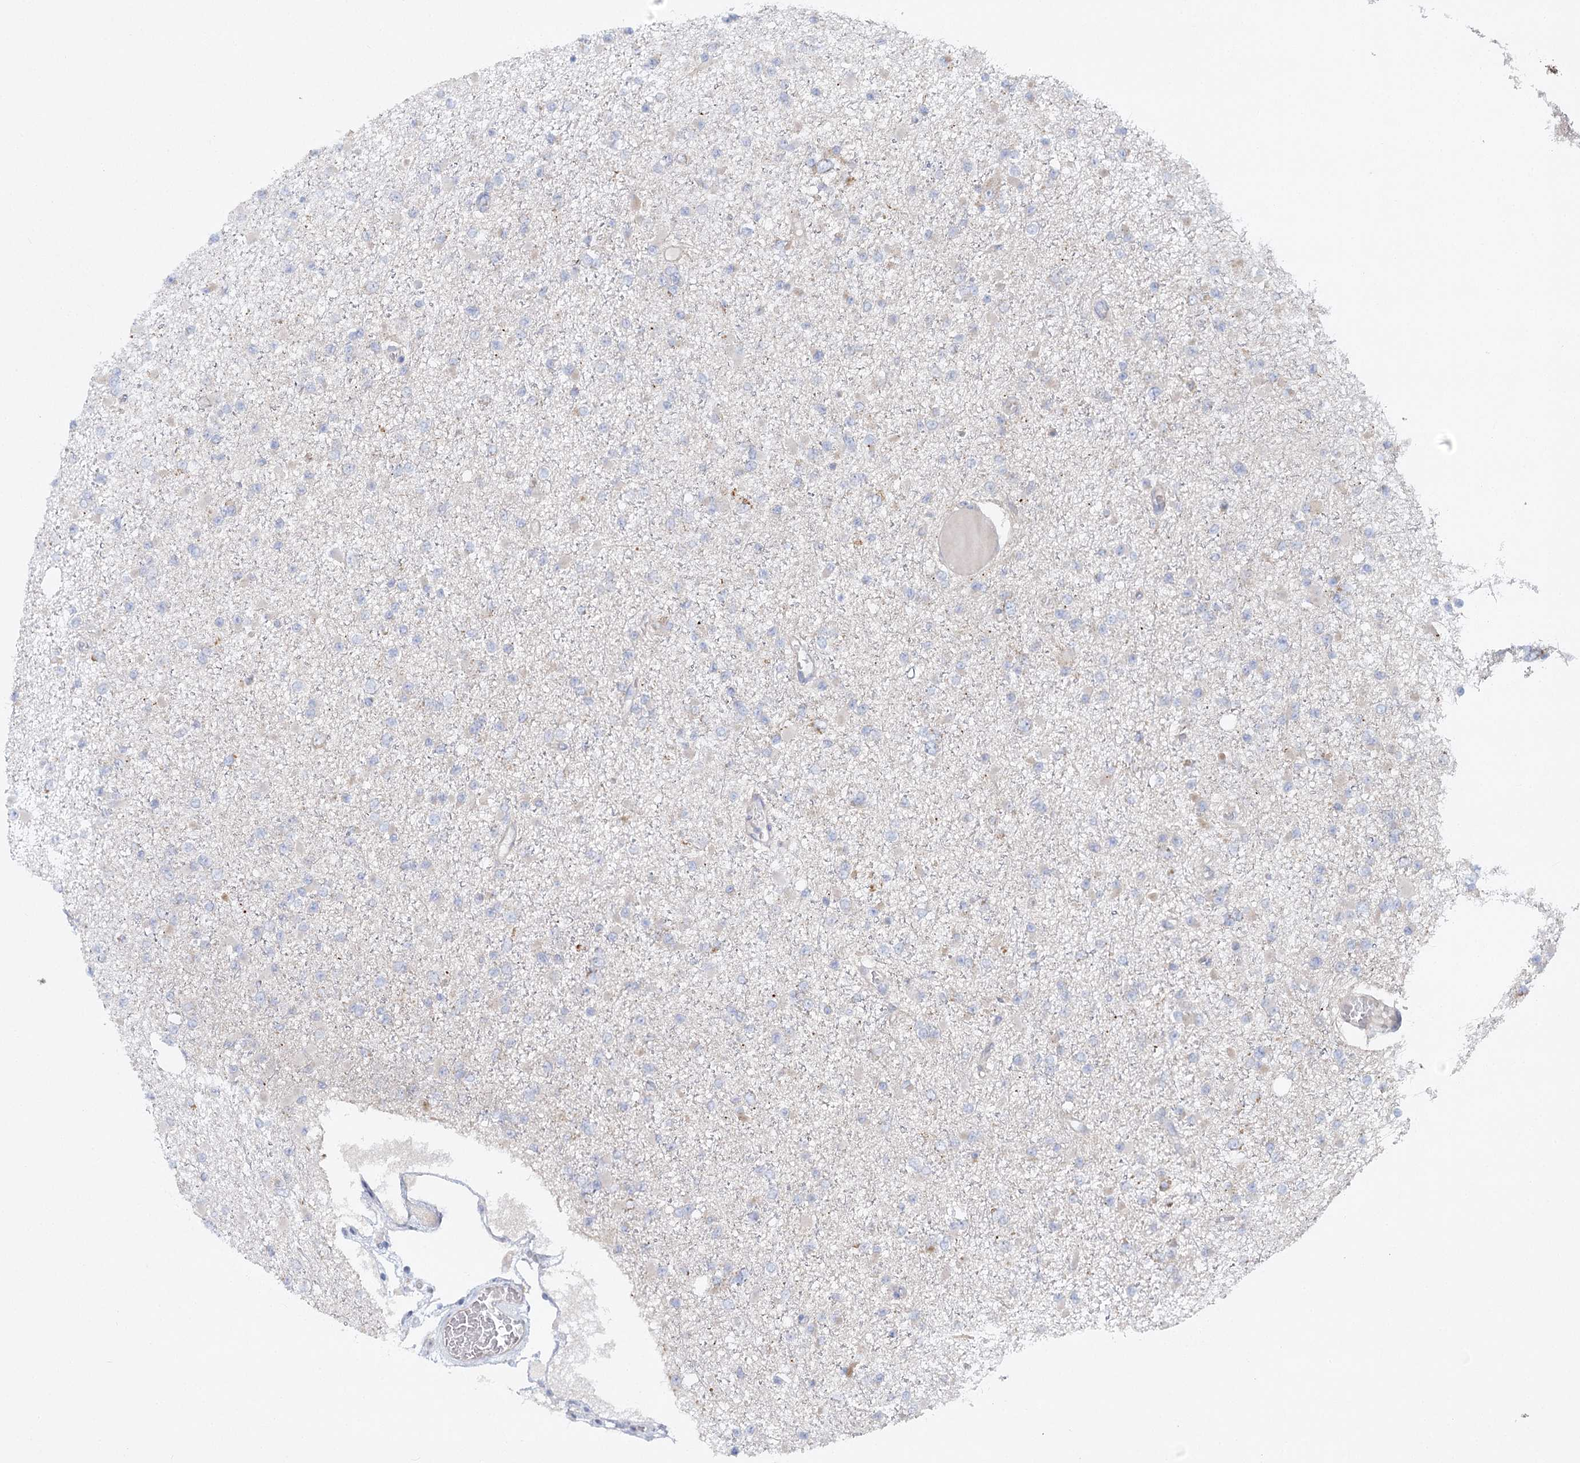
{"staining": {"intensity": "negative", "quantity": "none", "location": "none"}, "tissue": "glioma", "cell_type": "Tumor cells", "image_type": "cancer", "snomed": [{"axis": "morphology", "description": "Glioma, malignant, Low grade"}, {"axis": "topography", "description": "Brain"}], "caption": "Immunohistochemical staining of glioma shows no significant staining in tumor cells.", "gene": "DHTKD1", "patient": {"sex": "female", "age": 22}}